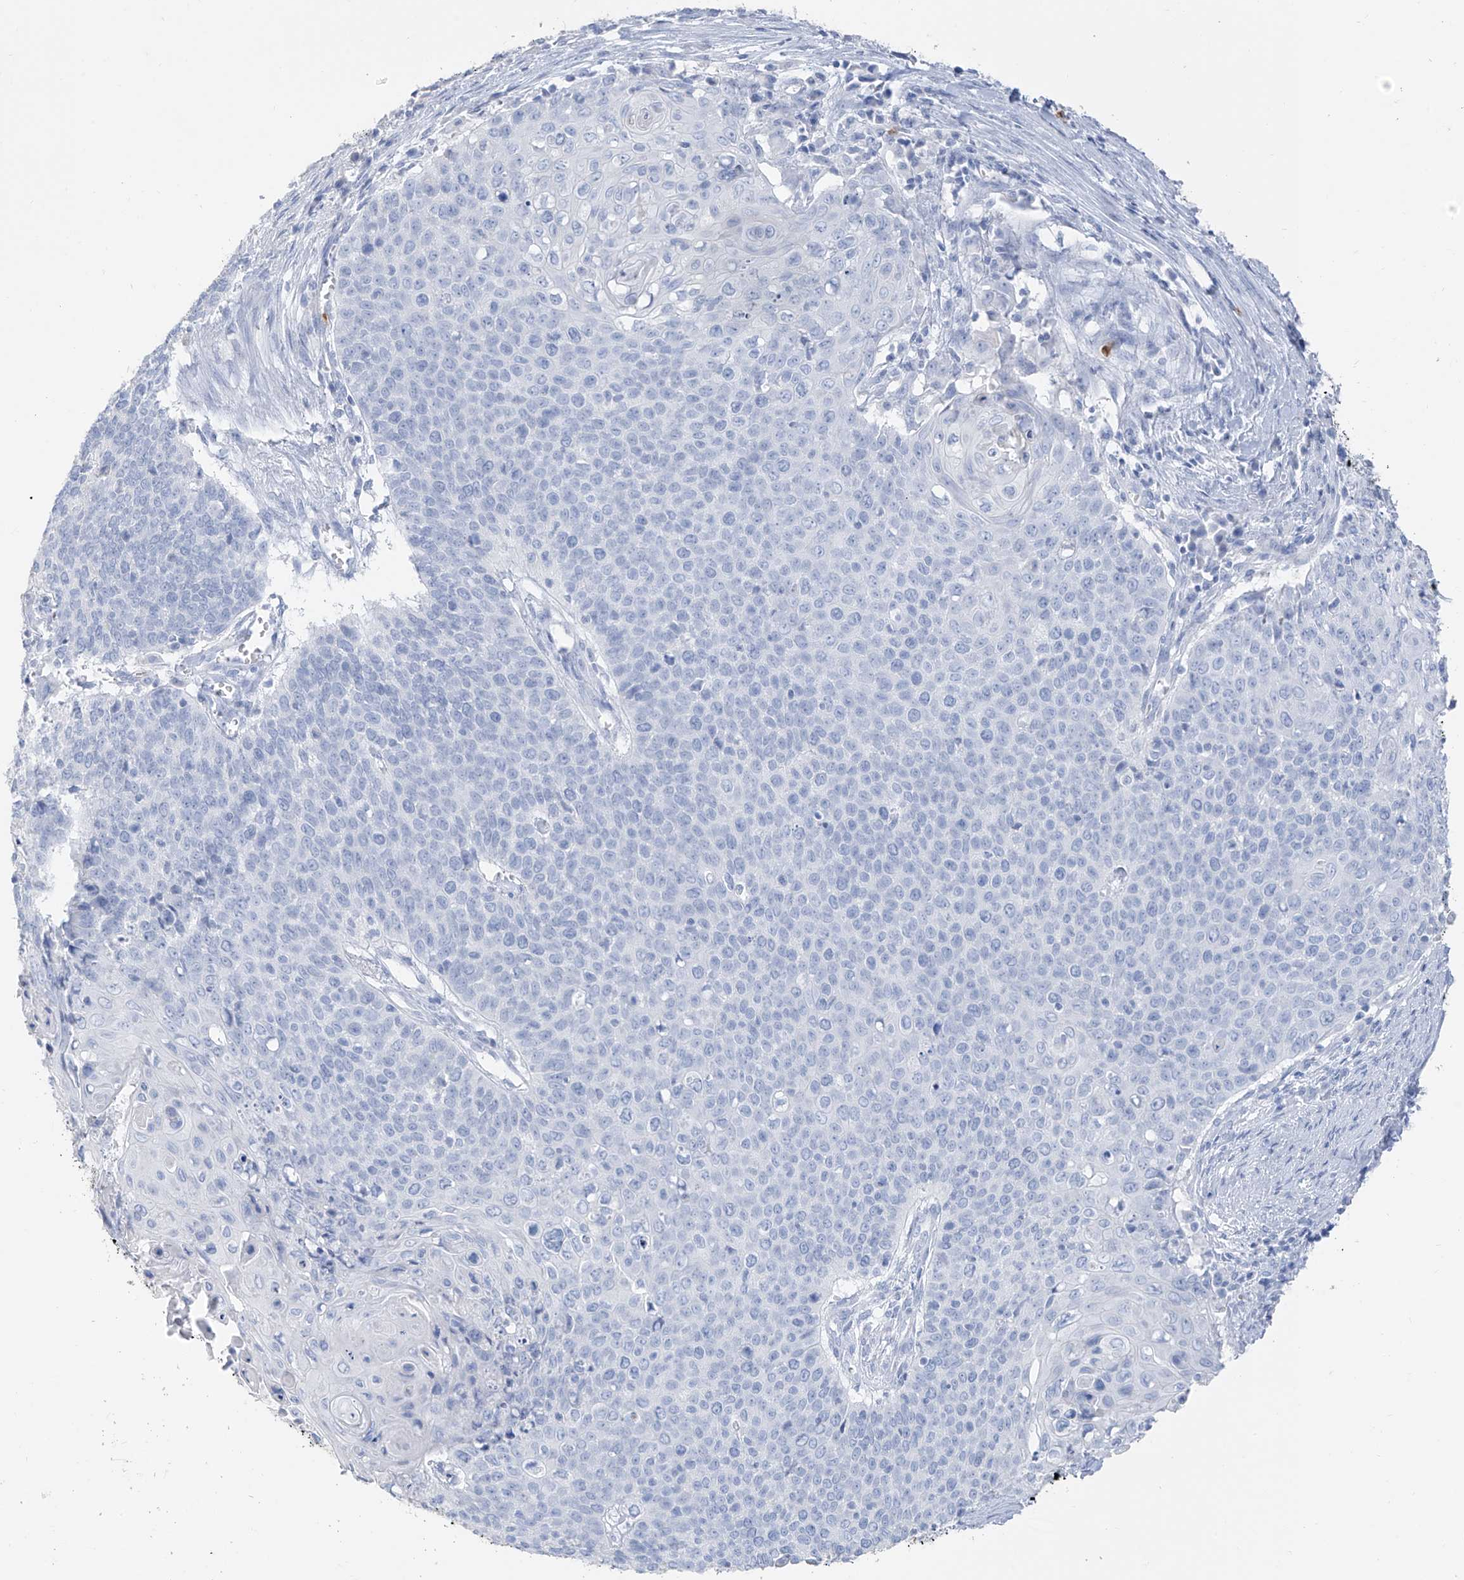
{"staining": {"intensity": "negative", "quantity": "none", "location": "none"}, "tissue": "cervical cancer", "cell_type": "Tumor cells", "image_type": "cancer", "snomed": [{"axis": "morphology", "description": "Squamous cell carcinoma, NOS"}, {"axis": "topography", "description": "Cervix"}], "caption": "High magnification brightfield microscopy of squamous cell carcinoma (cervical) stained with DAB (brown) and counterstained with hematoxylin (blue): tumor cells show no significant expression.", "gene": "PAFAH1B3", "patient": {"sex": "female", "age": 39}}